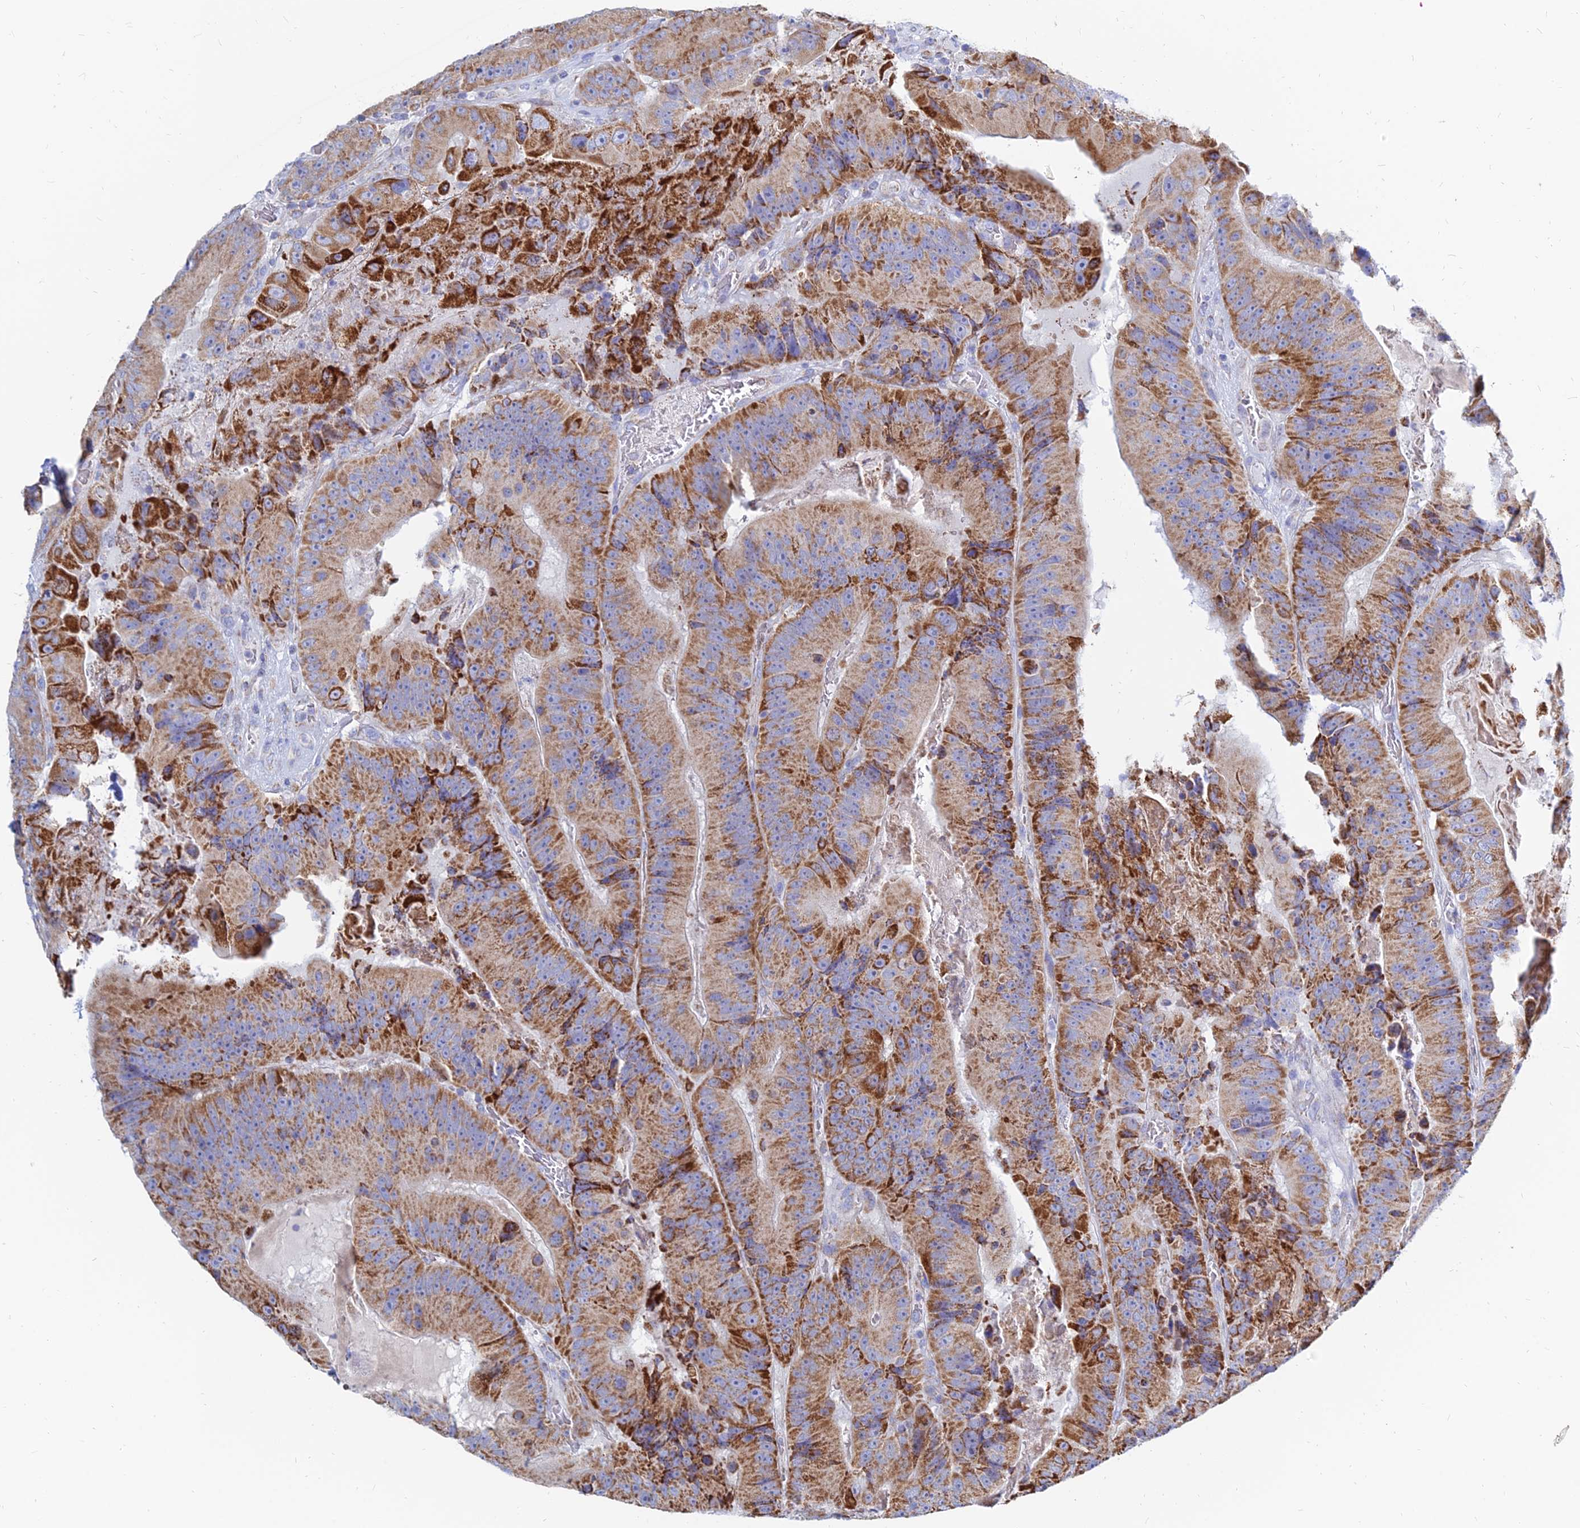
{"staining": {"intensity": "moderate", "quantity": ">75%", "location": "cytoplasmic/membranous"}, "tissue": "colorectal cancer", "cell_type": "Tumor cells", "image_type": "cancer", "snomed": [{"axis": "morphology", "description": "Adenocarcinoma, NOS"}, {"axis": "topography", "description": "Colon"}], "caption": "Immunohistochemical staining of colorectal cancer (adenocarcinoma) displays medium levels of moderate cytoplasmic/membranous staining in about >75% of tumor cells. (DAB (3,3'-diaminobenzidine) = brown stain, brightfield microscopy at high magnification).", "gene": "MGST1", "patient": {"sex": "female", "age": 86}}